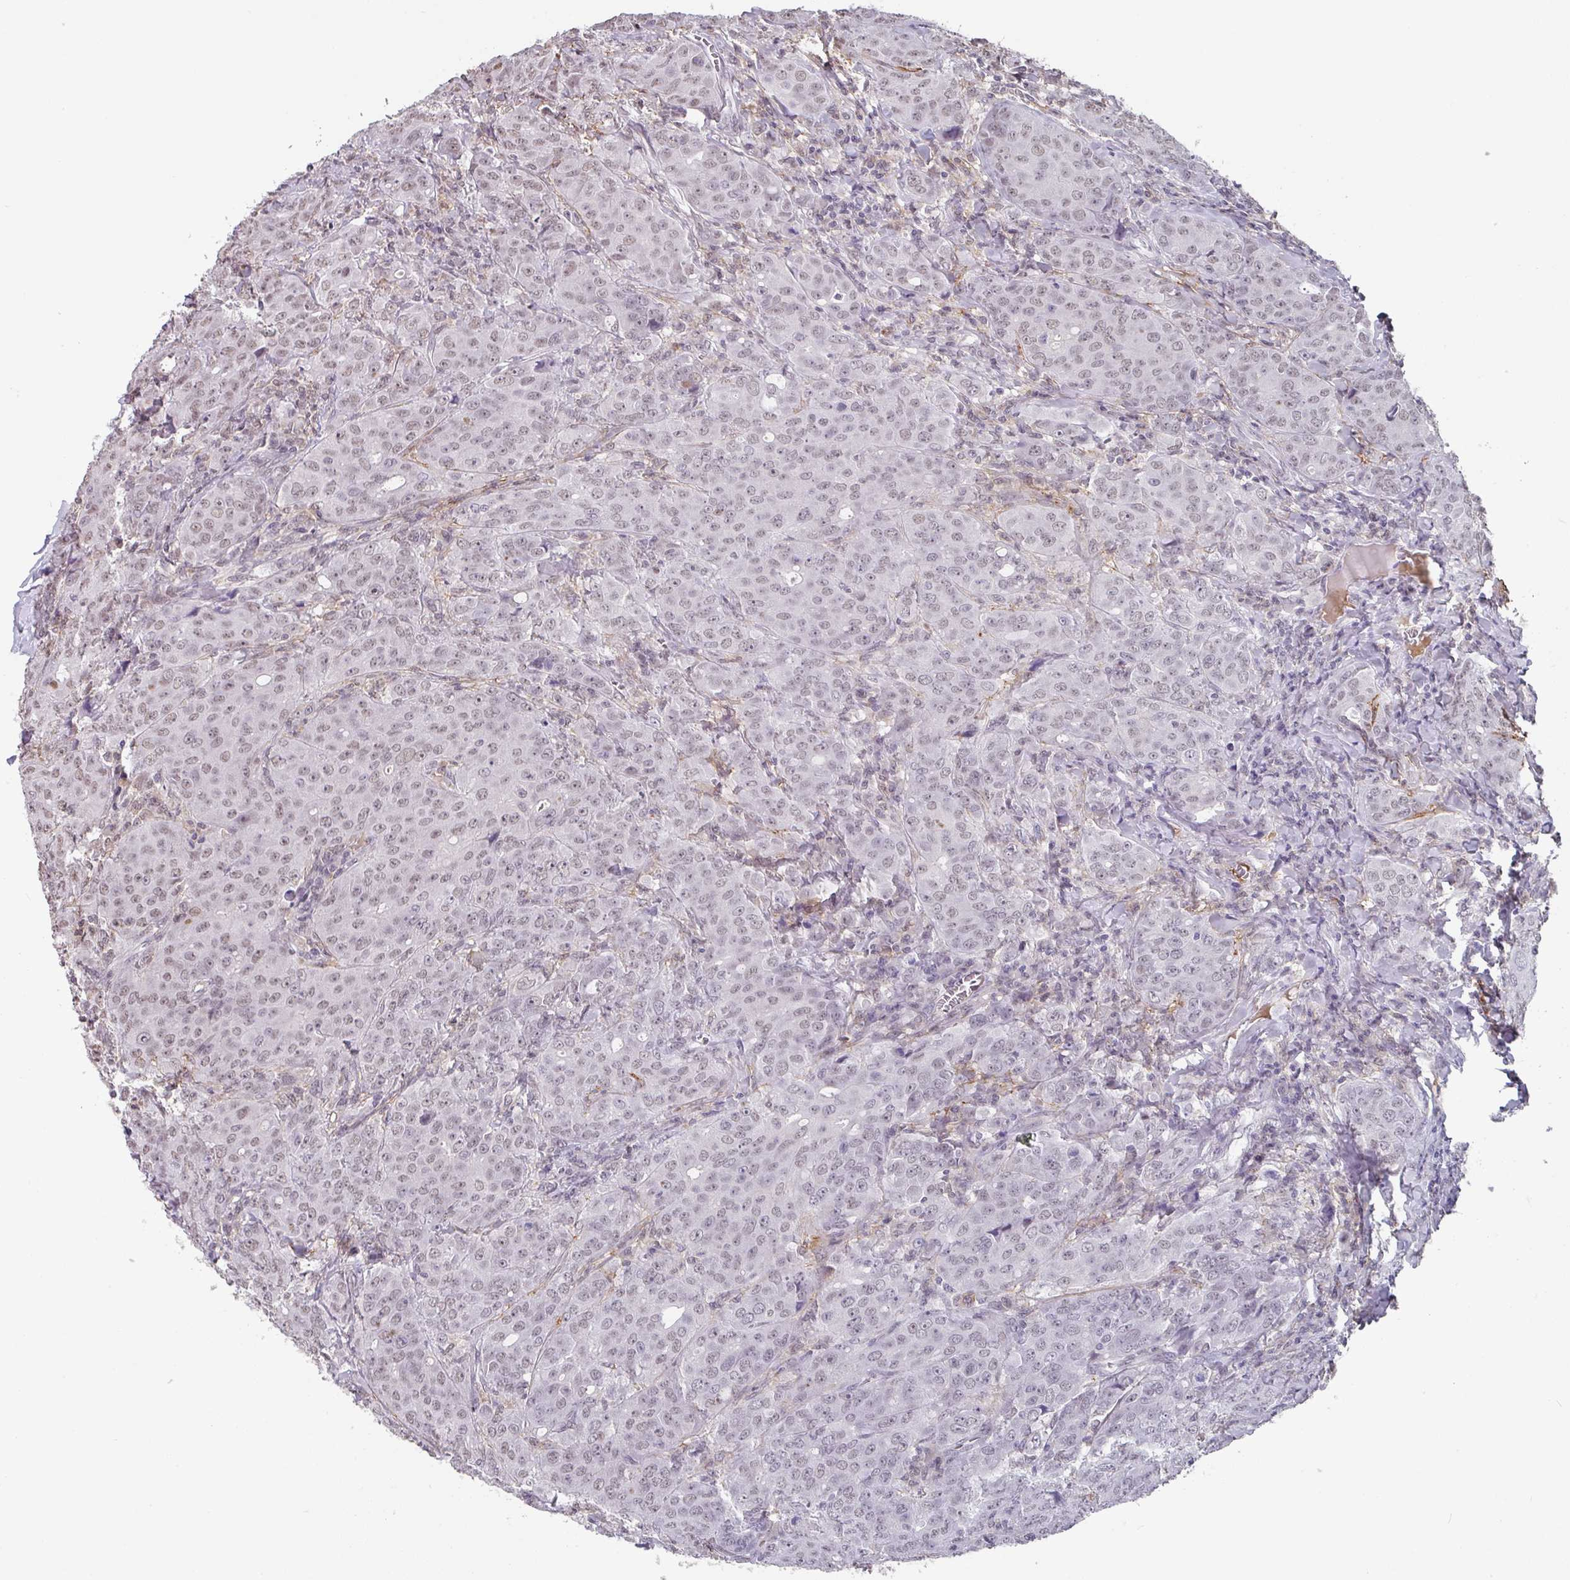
{"staining": {"intensity": "weak", "quantity": ">75%", "location": "nuclear"}, "tissue": "breast cancer", "cell_type": "Tumor cells", "image_type": "cancer", "snomed": [{"axis": "morphology", "description": "Duct carcinoma"}, {"axis": "topography", "description": "Breast"}], "caption": "About >75% of tumor cells in human breast cancer (invasive ductal carcinoma) demonstrate weak nuclear protein positivity as visualized by brown immunohistochemical staining.", "gene": "C1QB", "patient": {"sex": "female", "age": 43}}